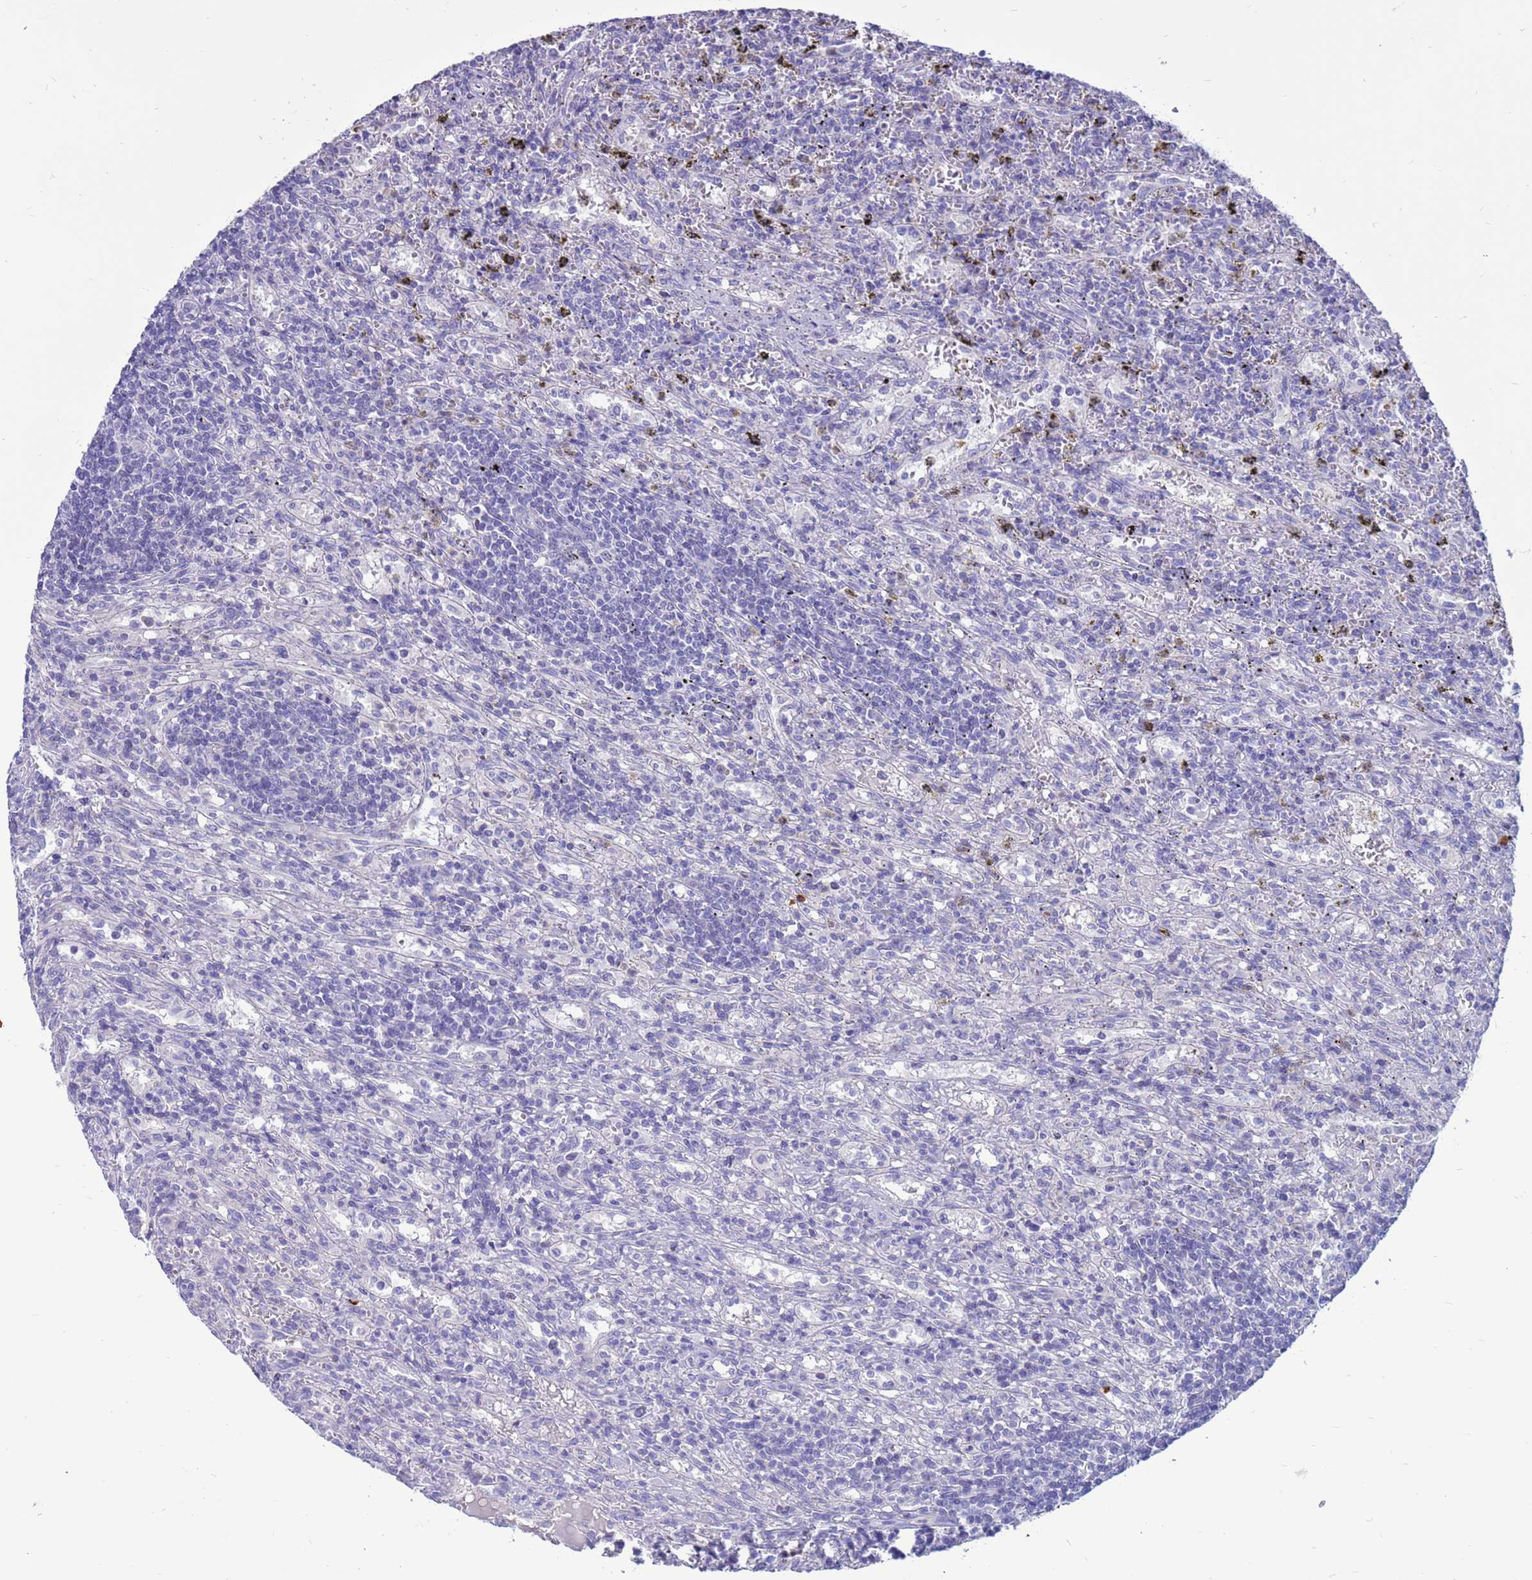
{"staining": {"intensity": "negative", "quantity": "none", "location": "none"}, "tissue": "lymphoma", "cell_type": "Tumor cells", "image_type": "cancer", "snomed": [{"axis": "morphology", "description": "Malignant lymphoma, non-Hodgkin's type, Low grade"}, {"axis": "topography", "description": "Spleen"}], "caption": "Immunohistochemistry (IHC) of human malignant lymphoma, non-Hodgkin's type (low-grade) reveals no staining in tumor cells.", "gene": "PDE10A", "patient": {"sex": "male", "age": 76}}